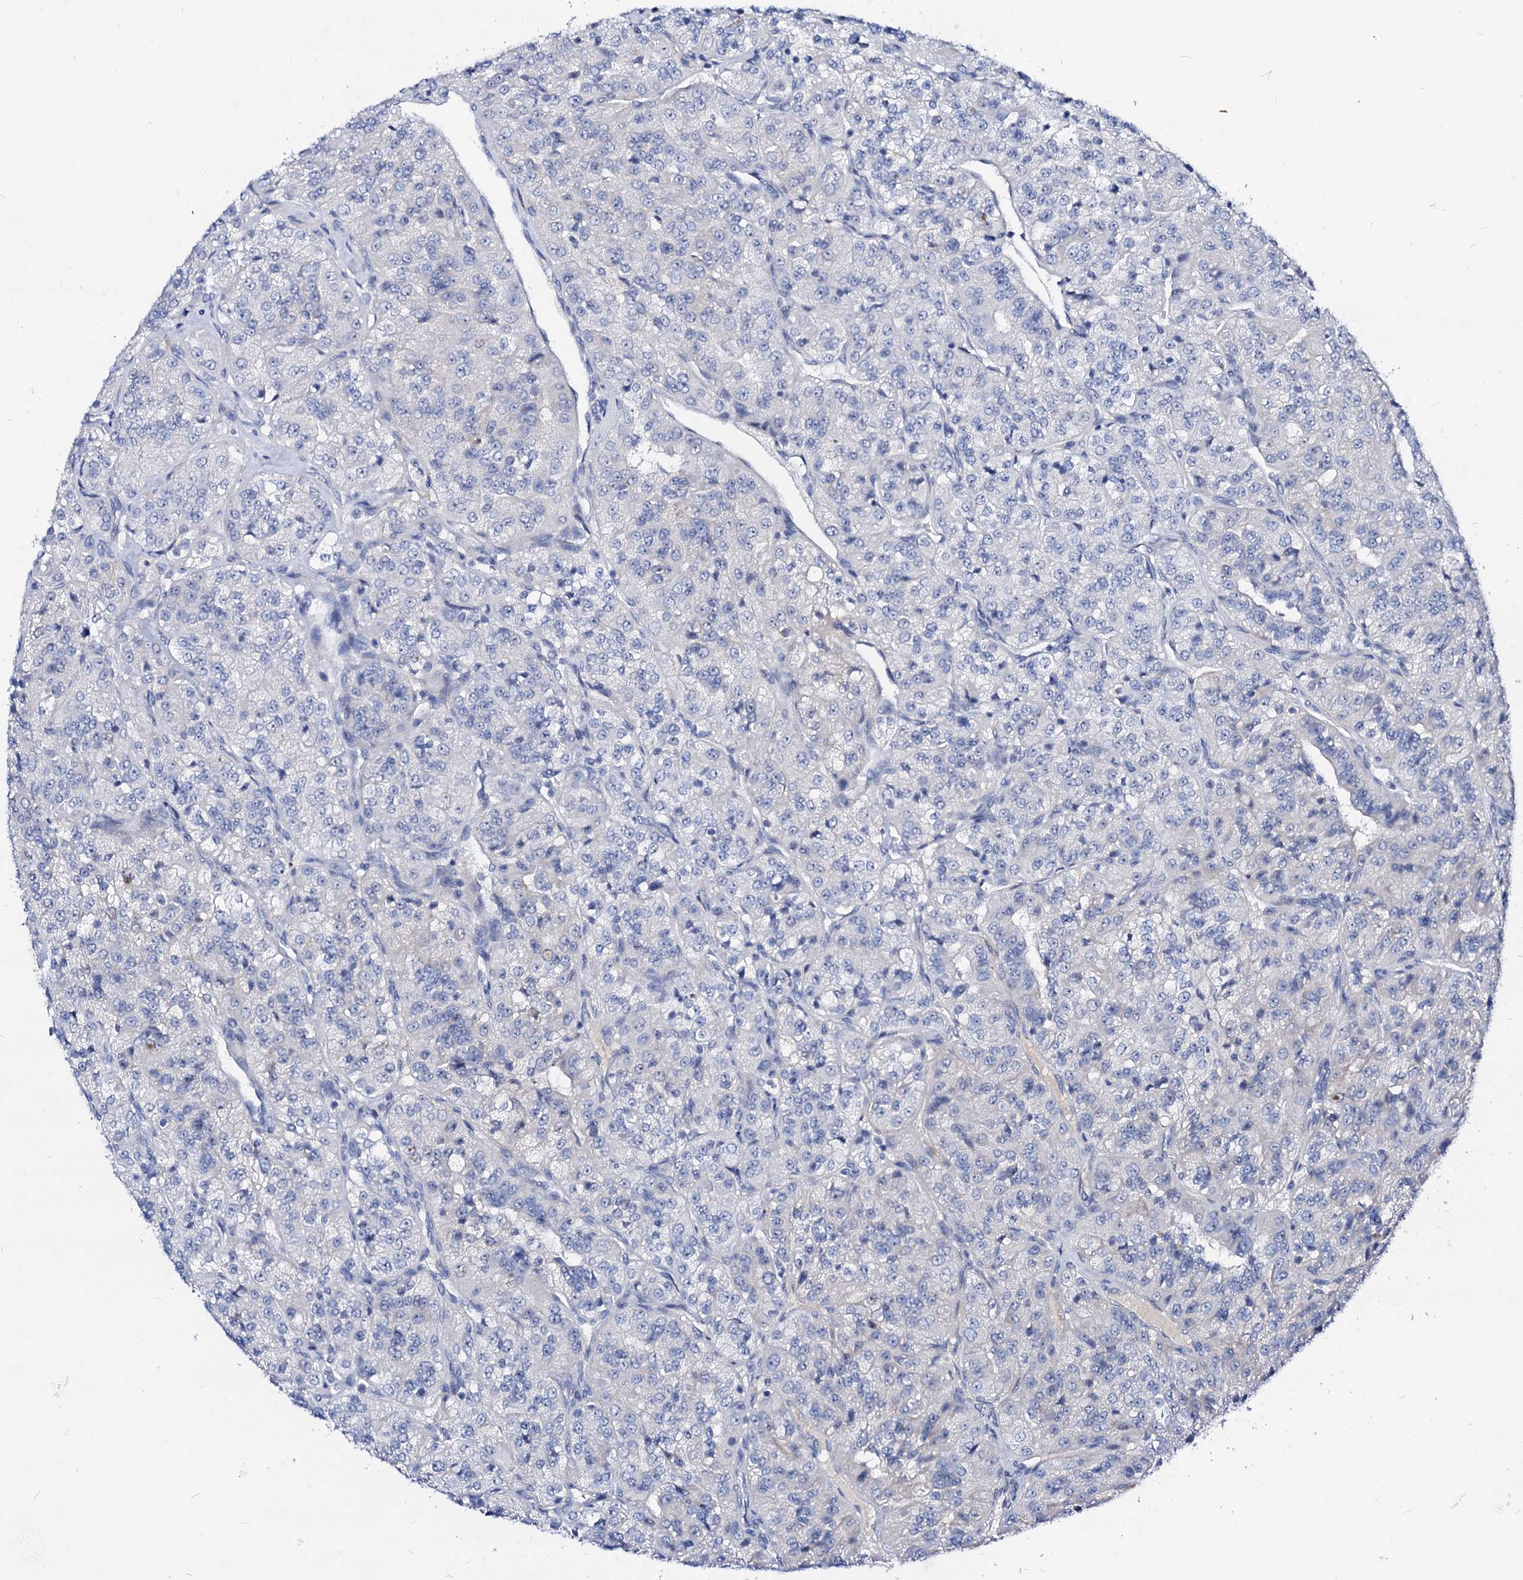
{"staining": {"intensity": "negative", "quantity": "none", "location": "none"}, "tissue": "renal cancer", "cell_type": "Tumor cells", "image_type": "cancer", "snomed": [{"axis": "morphology", "description": "Adenocarcinoma, NOS"}, {"axis": "topography", "description": "Kidney"}], "caption": "This is an immunohistochemistry histopathology image of human renal cancer. There is no positivity in tumor cells.", "gene": "BTBD16", "patient": {"sex": "female", "age": 63}}